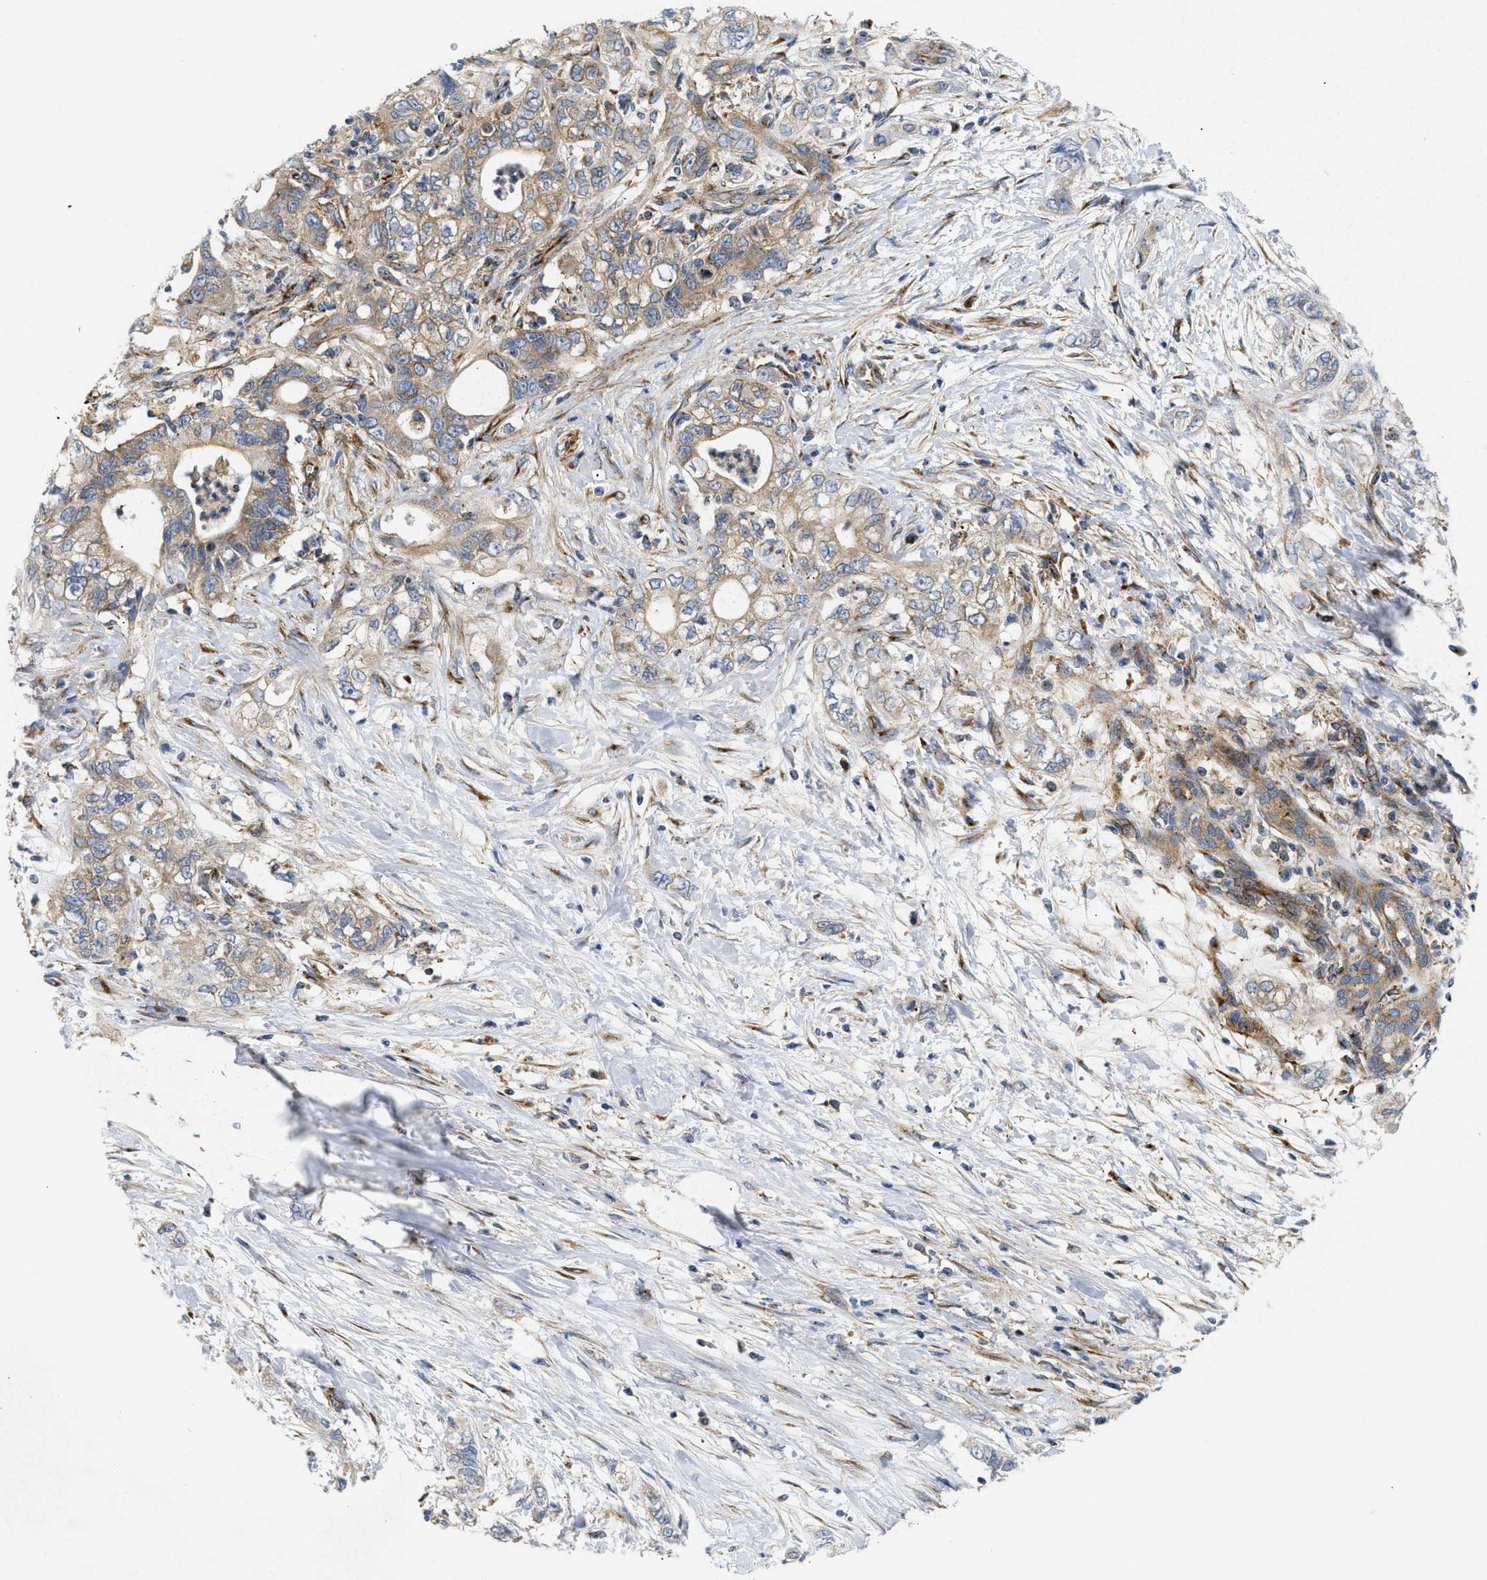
{"staining": {"intensity": "moderate", "quantity": ">75%", "location": "cytoplasmic/membranous"}, "tissue": "pancreatic cancer", "cell_type": "Tumor cells", "image_type": "cancer", "snomed": [{"axis": "morphology", "description": "Adenocarcinoma, NOS"}, {"axis": "topography", "description": "Pancreas"}], "caption": "Moderate cytoplasmic/membranous protein staining is identified in about >75% of tumor cells in adenocarcinoma (pancreatic).", "gene": "DCTN4", "patient": {"sex": "male", "age": 70}}